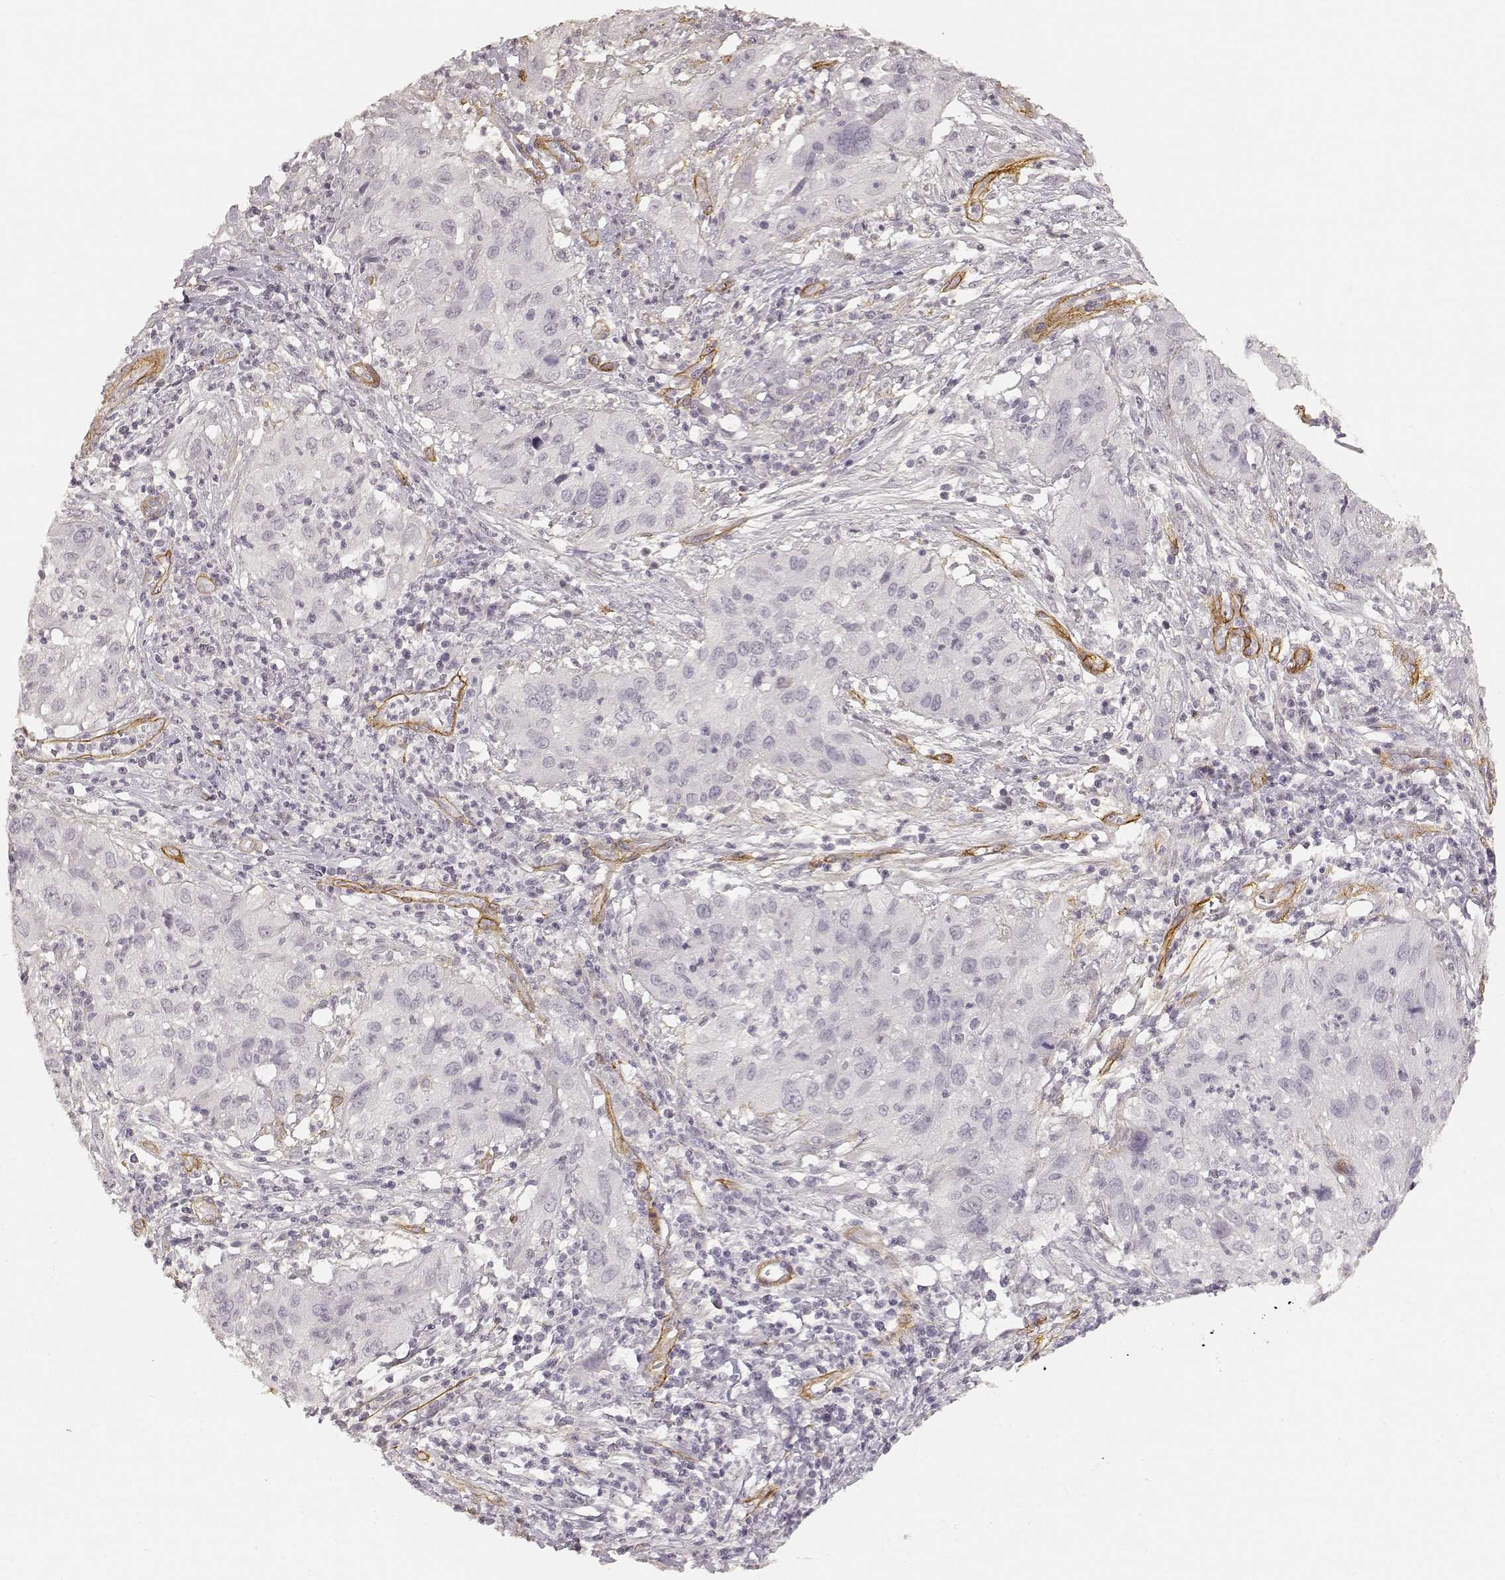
{"staining": {"intensity": "negative", "quantity": "none", "location": "none"}, "tissue": "cervical cancer", "cell_type": "Tumor cells", "image_type": "cancer", "snomed": [{"axis": "morphology", "description": "Squamous cell carcinoma, NOS"}, {"axis": "topography", "description": "Cervix"}], "caption": "This is an IHC image of human cervical cancer (squamous cell carcinoma). There is no staining in tumor cells.", "gene": "LAMA4", "patient": {"sex": "female", "age": 32}}